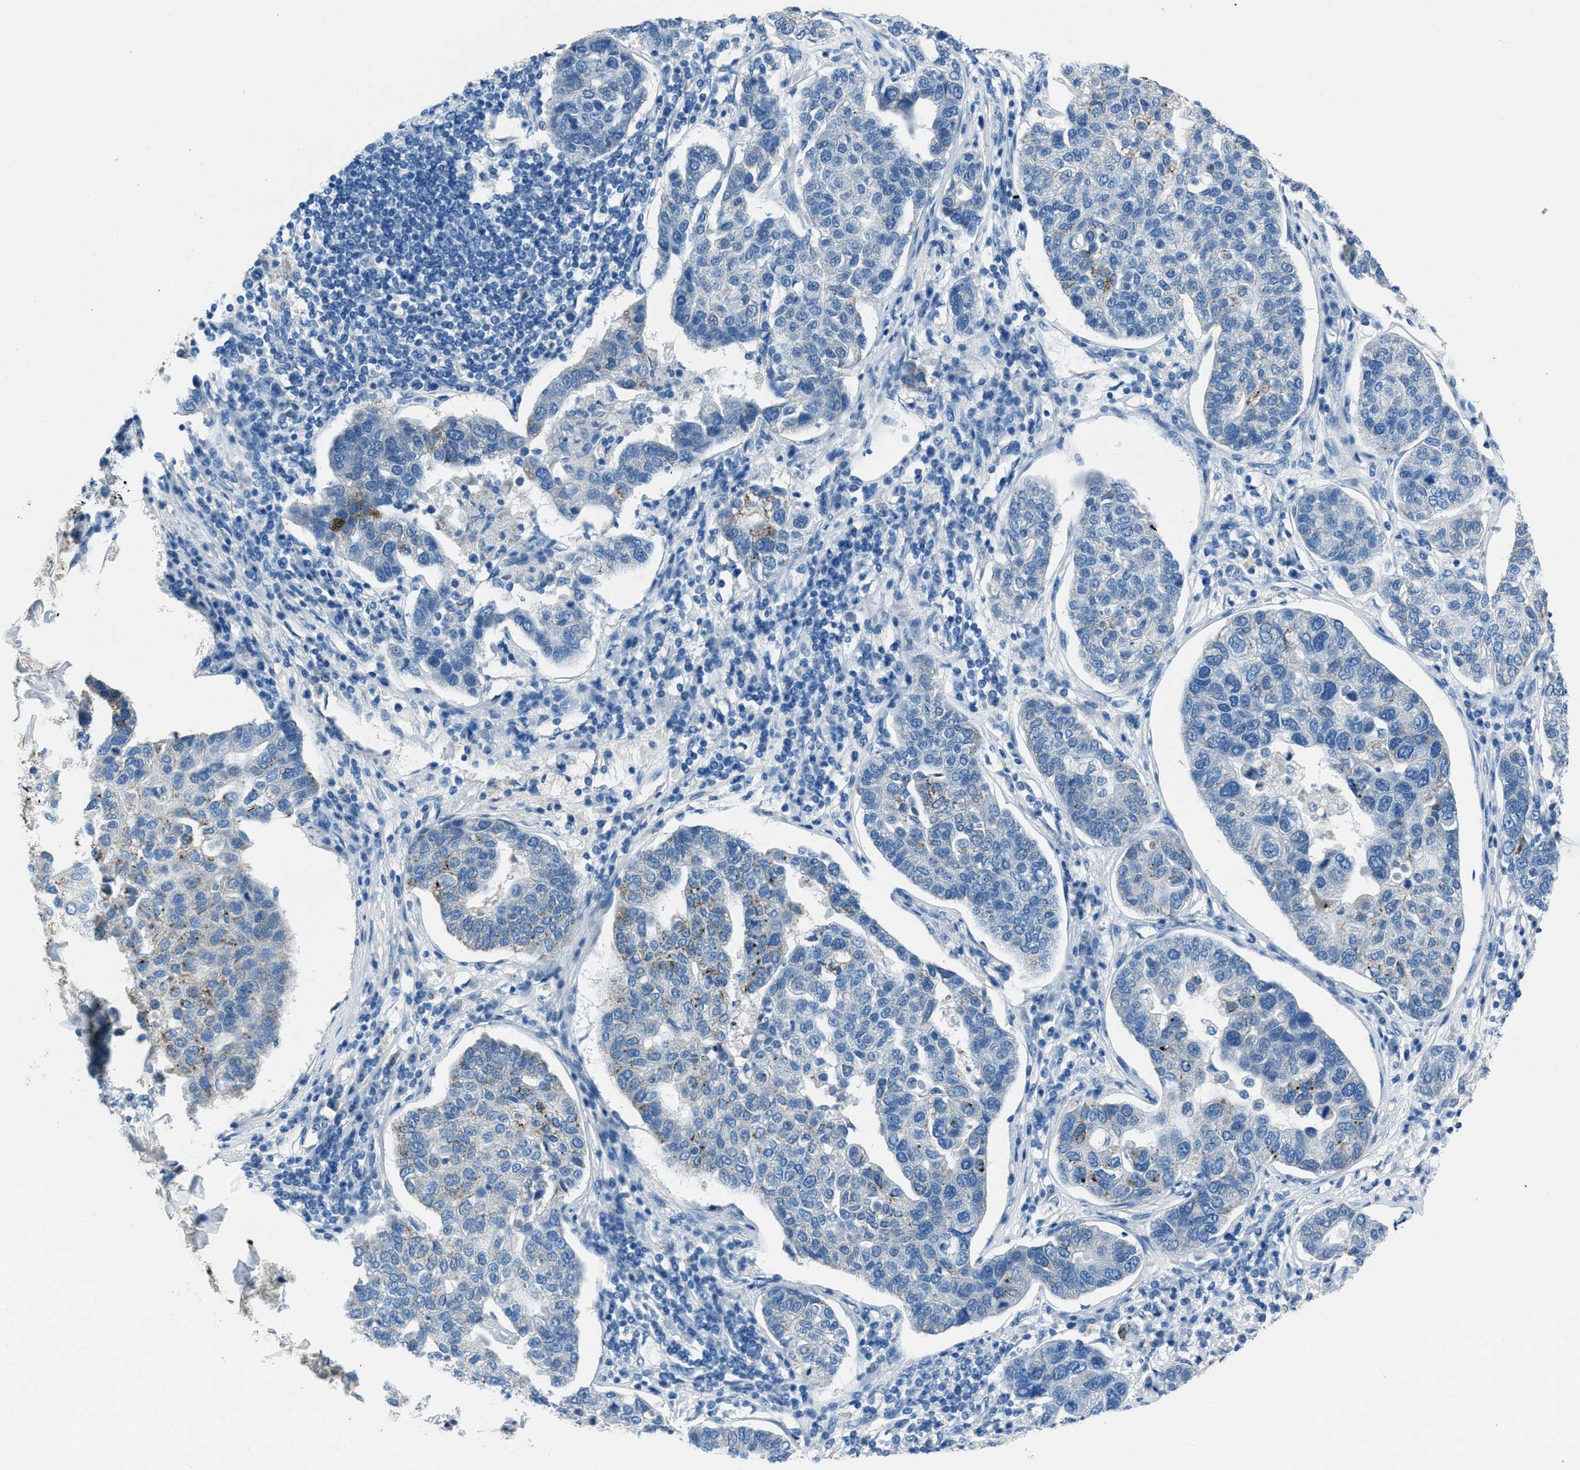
{"staining": {"intensity": "weak", "quantity": "<25%", "location": "cytoplasmic/membranous"}, "tissue": "pancreatic cancer", "cell_type": "Tumor cells", "image_type": "cancer", "snomed": [{"axis": "morphology", "description": "Adenocarcinoma, NOS"}, {"axis": "topography", "description": "Pancreas"}], "caption": "Adenocarcinoma (pancreatic) was stained to show a protein in brown. There is no significant staining in tumor cells.", "gene": "AMACR", "patient": {"sex": "female", "age": 61}}